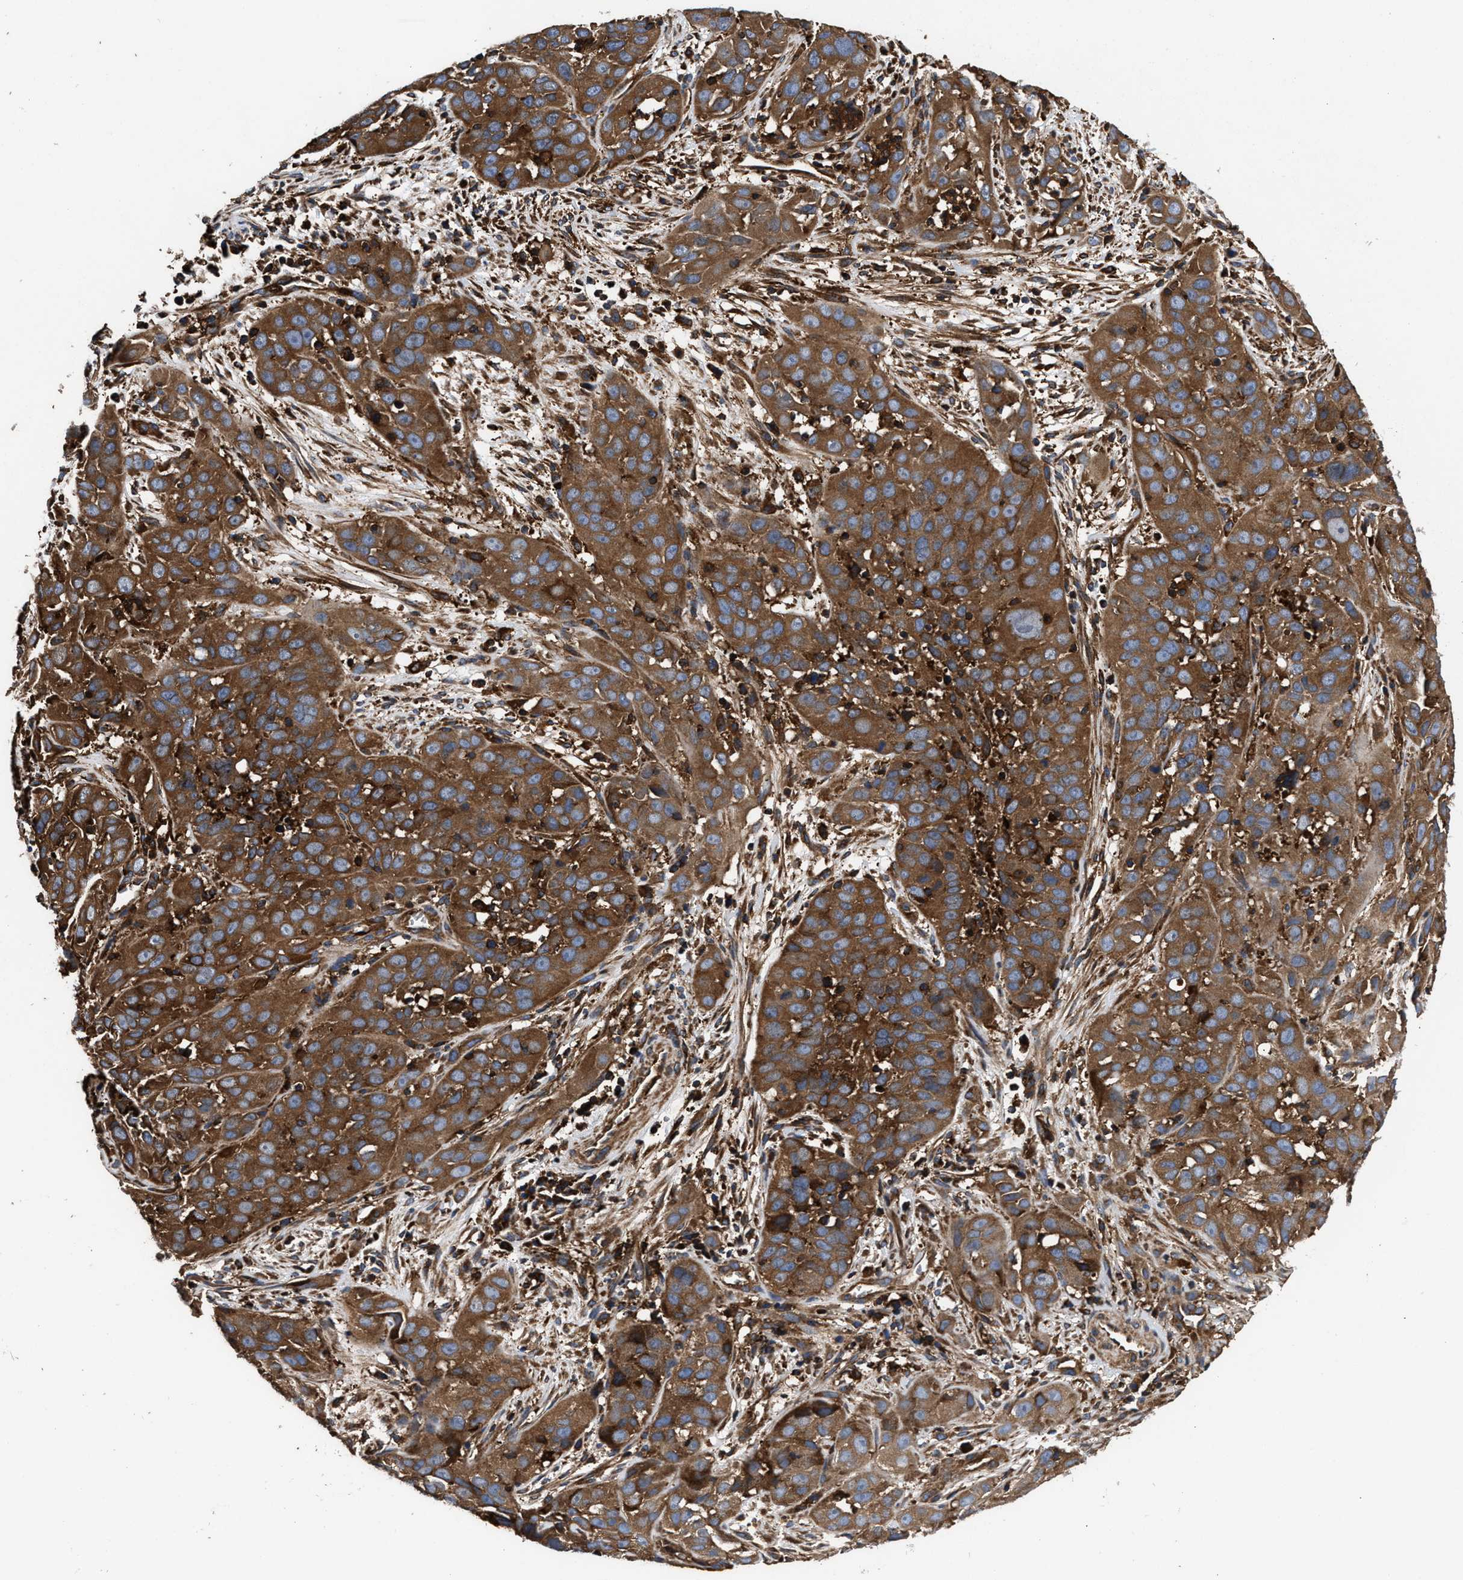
{"staining": {"intensity": "strong", "quantity": ">75%", "location": "cytoplasmic/membranous"}, "tissue": "cervical cancer", "cell_type": "Tumor cells", "image_type": "cancer", "snomed": [{"axis": "morphology", "description": "Squamous cell carcinoma, NOS"}, {"axis": "topography", "description": "Cervix"}], "caption": "The micrograph displays staining of squamous cell carcinoma (cervical), revealing strong cytoplasmic/membranous protein positivity (brown color) within tumor cells.", "gene": "KYAT1", "patient": {"sex": "female", "age": 32}}